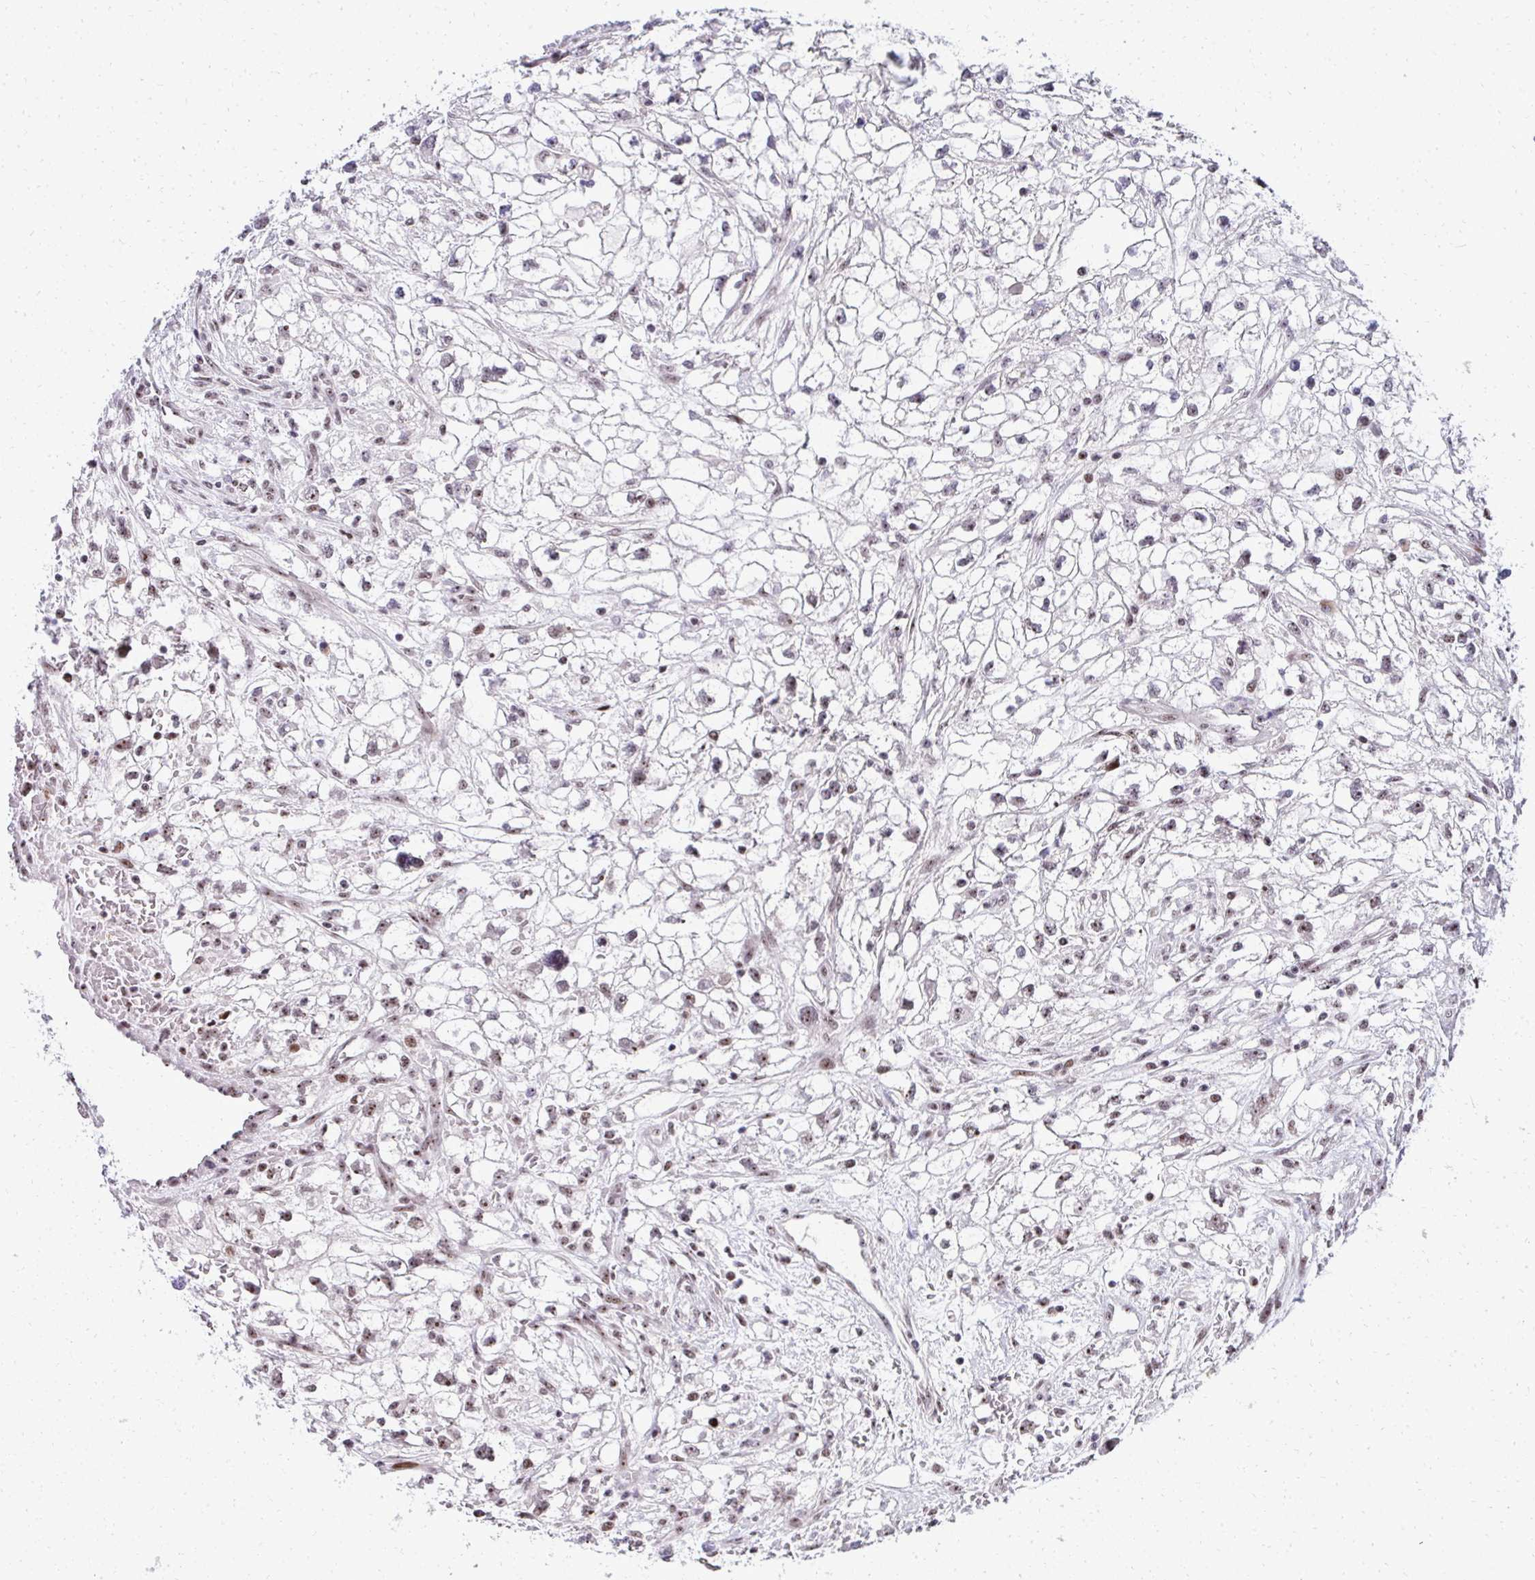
{"staining": {"intensity": "moderate", "quantity": ">75%", "location": "nuclear"}, "tissue": "renal cancer", "cell_type": "Tumor cells", "image_type": "cancer", "snomed": [{"axis": "morphology", "description": "Adenocarcinoma, NOS"}, {"axis": "topography", "description": "Kidney"}], "caption": "An IHC image of tumor tissue is shown. Protein staining in brown labels moderate nuclear positivity in renal cancer (adenocarcinoma) within tumor cells.", "gene": "SIRT7", "patient": {"sex": "male", "age": 59}}